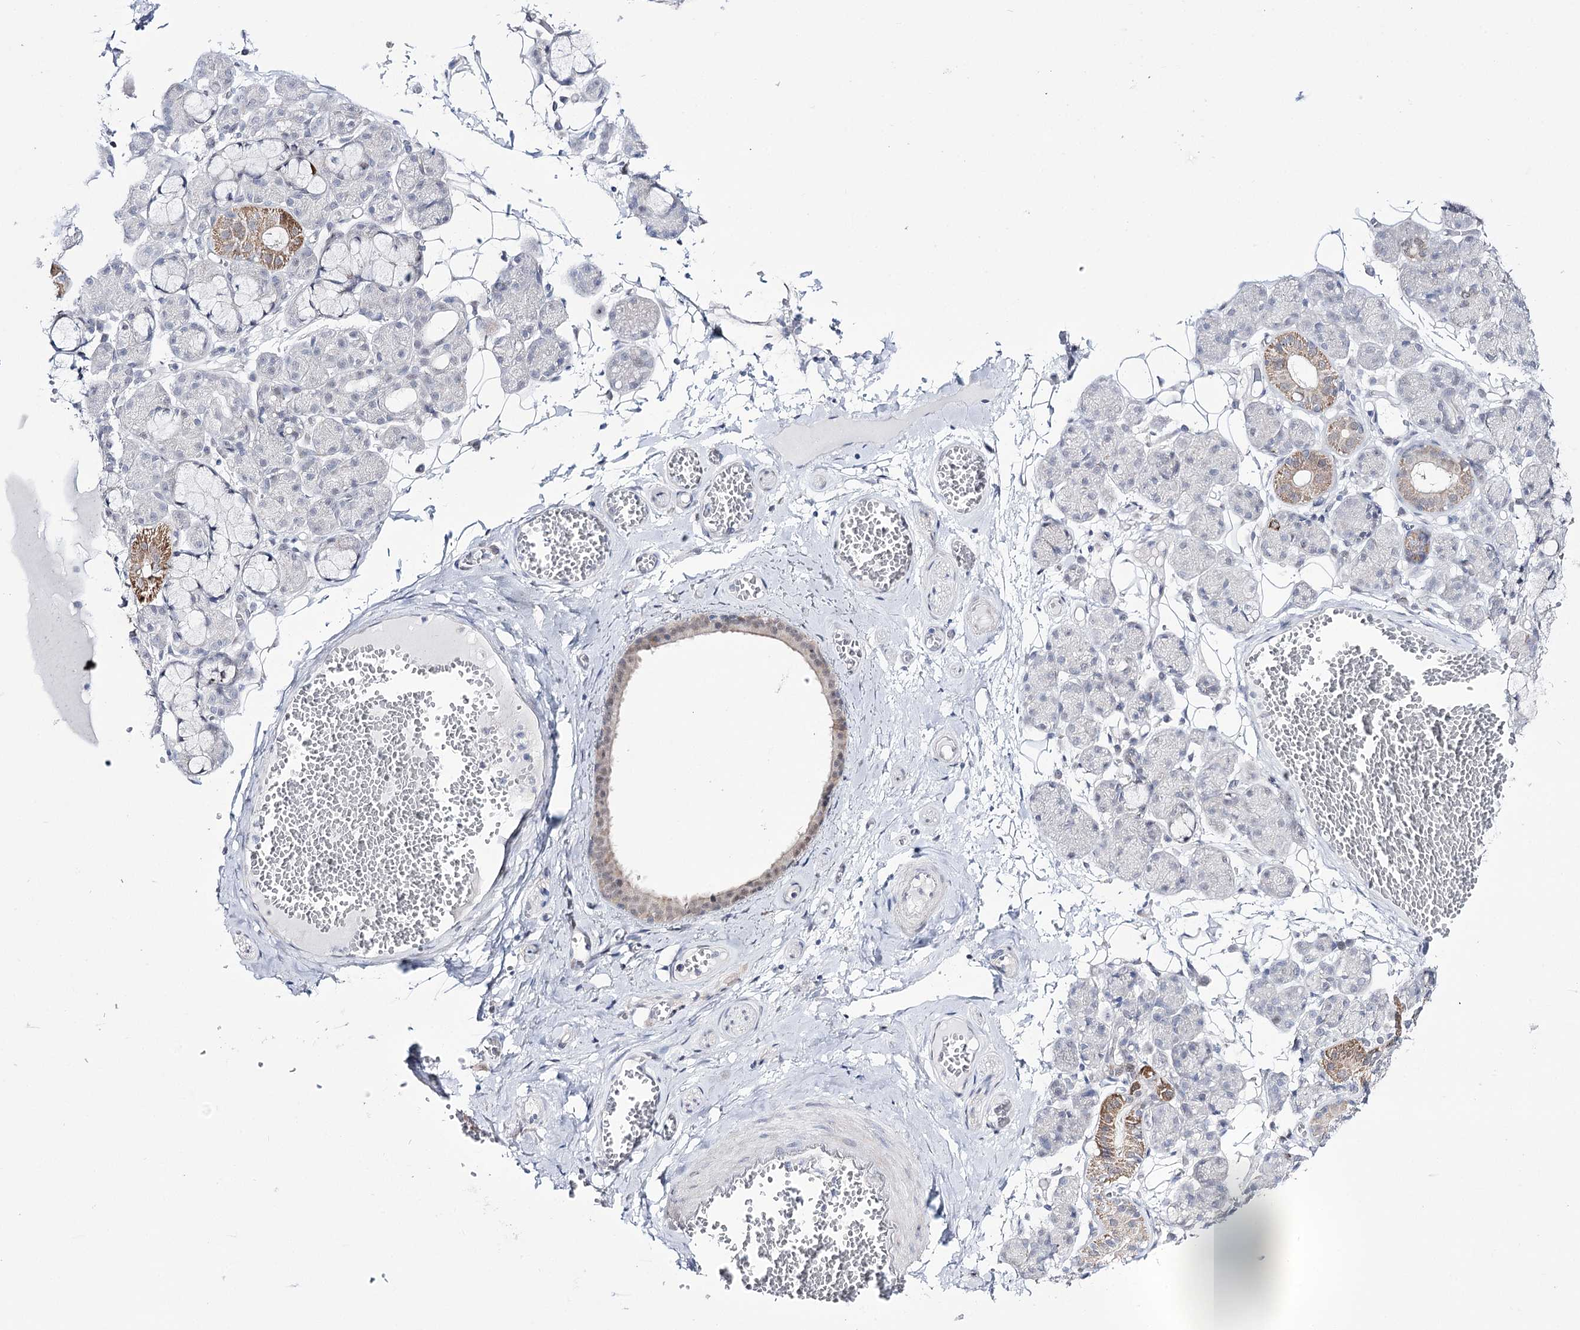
{"staining": {"intensity": "moderate", "quantity": "<25%", "location": "cytoplasmic/membranous"}, "tissue": "salivary gland", "cell_type": "Glandular cells", "image_type": "normal", "snomed": [{"axis": "morphology", "description": "Normal tissue, NOS"}, {"axis": "topography", "description": "Salivary gland"}], "caption": "Protein analysis of benign salivary gland reveals moderate cytoplasmic/membranous positivity in about <25% of glandular cells.", "gene": "RBM15B", "patient": {"sex": "male", "age": 63}}